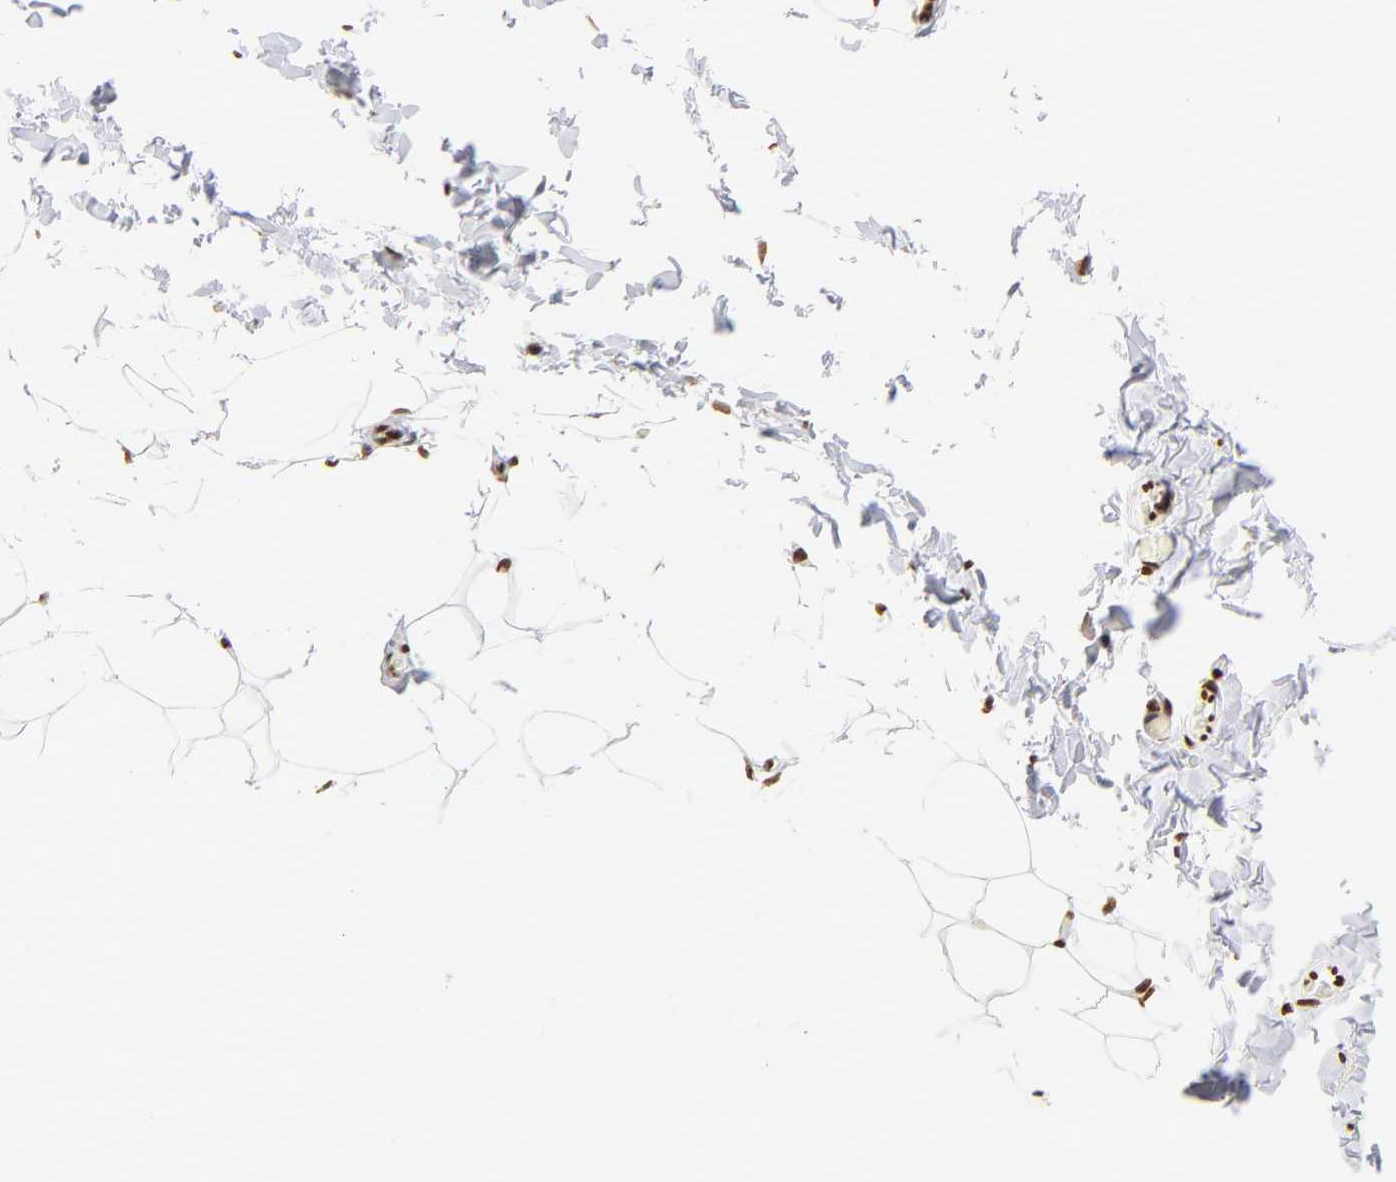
{"staining": {"intensity": "moderate", "quantity": ">75%", "location": "nuclear"}, "tissue": "adipose tissue", "cell_type": "Adipocytes", "image_type": "normal", "snomed": [{"axis": "morphology", "description": "Normal tissue, NOS"}, {"axis": "topography", "description": "Soft tissue"}], "caption": "Immunohistochemistry histopathology image of benign adipose tissue: adipose tissue stained using immunohistochemistry (IHC) demonstrates medium levels of moderate protein expression localized specifically in the nuclear of adipocytes, appearing as a nuclear brown color.", "gene": "RTL4", "patient": {"sex": "male", "age": 26}}